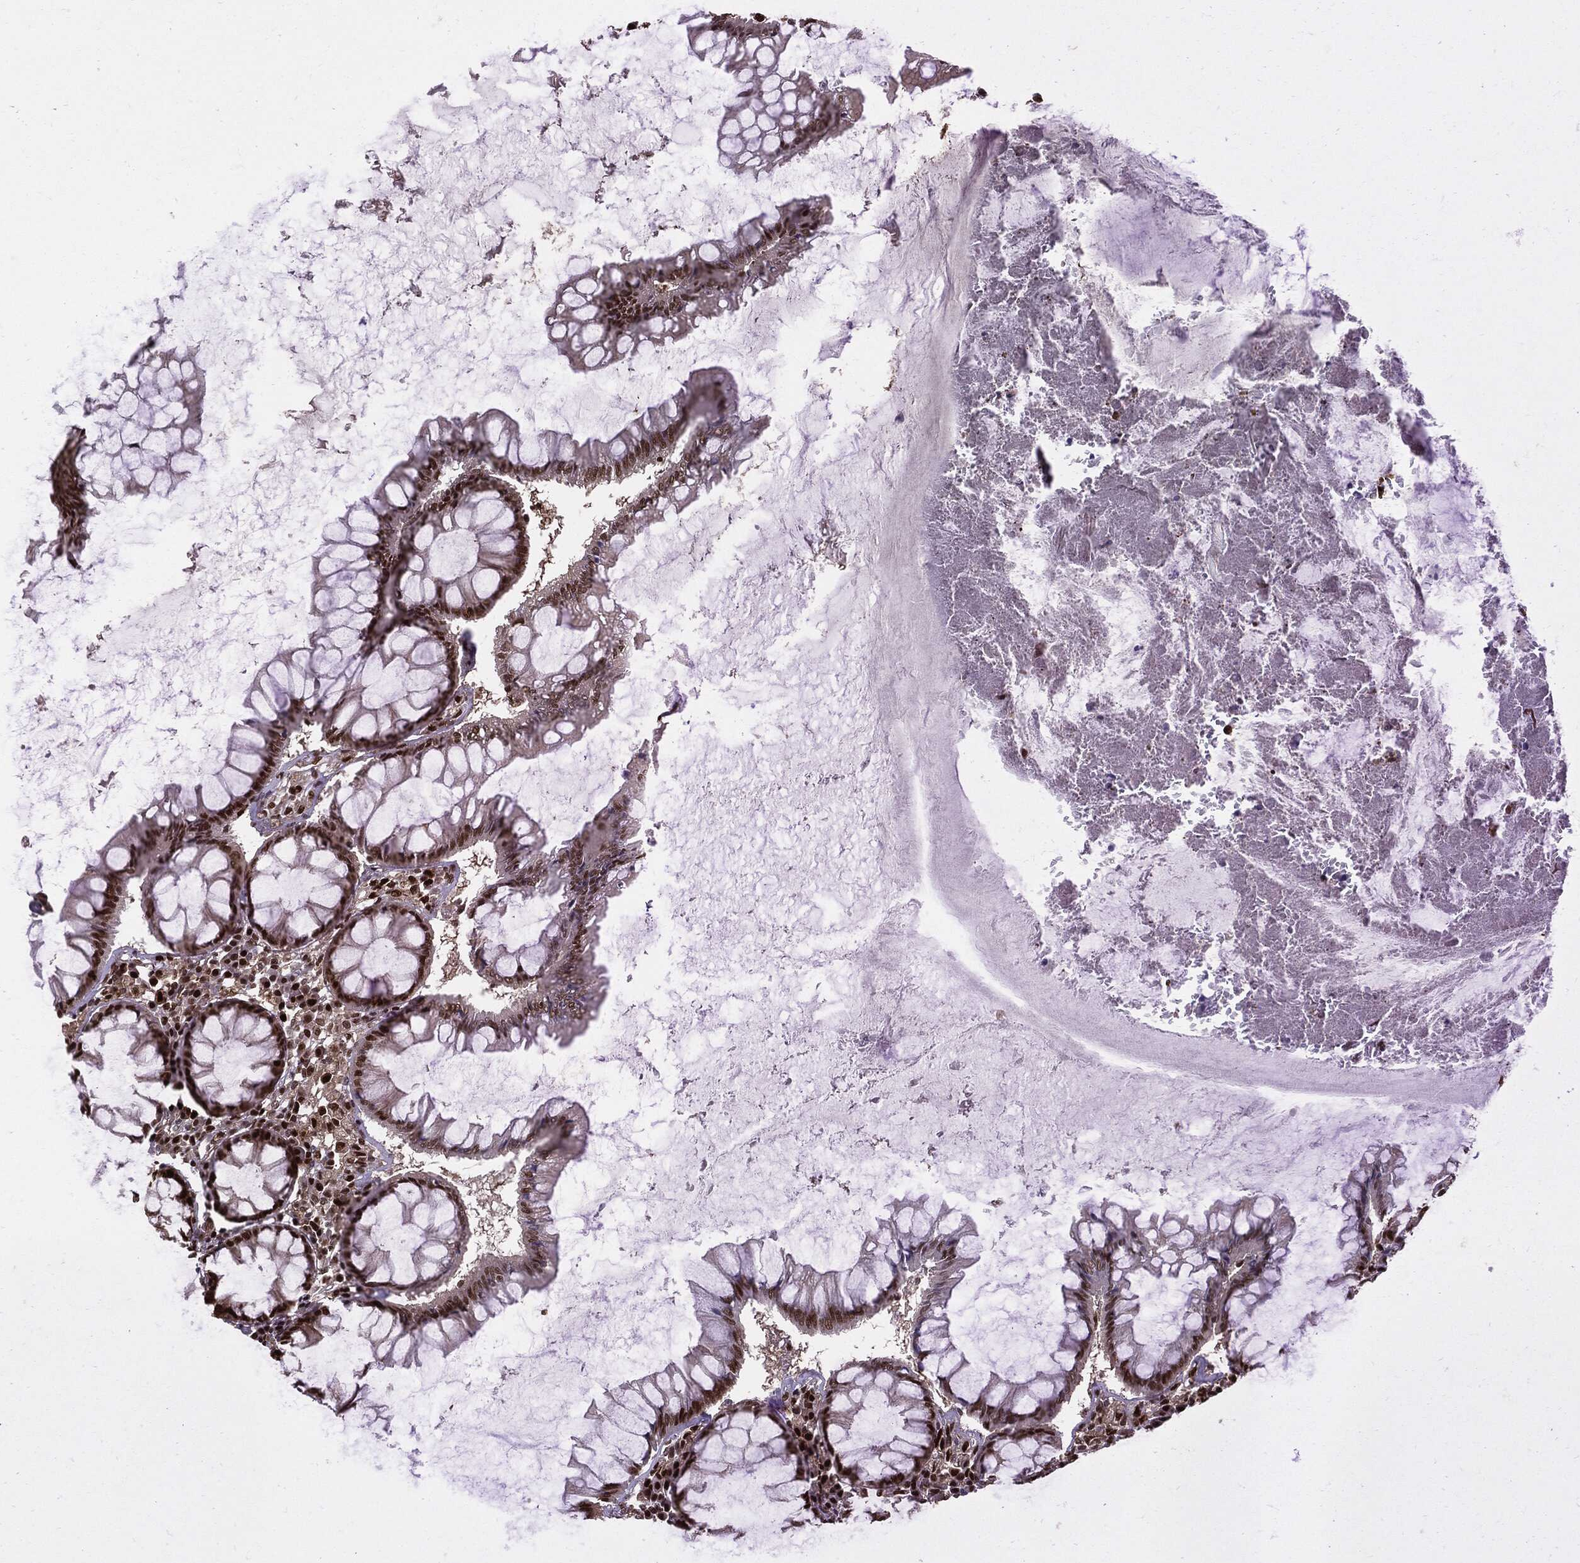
{"staining": {"intensity": "strong", "quantity": ">75%", "location": "nuclear"}, "tissue": "colon", "cell_type": "Endothelial cells", "image_type": "normal", "snomed": [{"axis": "morphology", "description": "Normal tissue, NOS"}, {"axis": "topography", "description": "Colon"}], "caption": "Protein expression analysis of benign human colon reveals strong nuclear expression in about >75% of endothelial cells. (DAB (3,3'-diaminobenzidine) = brown stain, brightfield microscopy at high magnification).", "gene": "PCNA", "patient": {"sex": "male", "age": 65}}